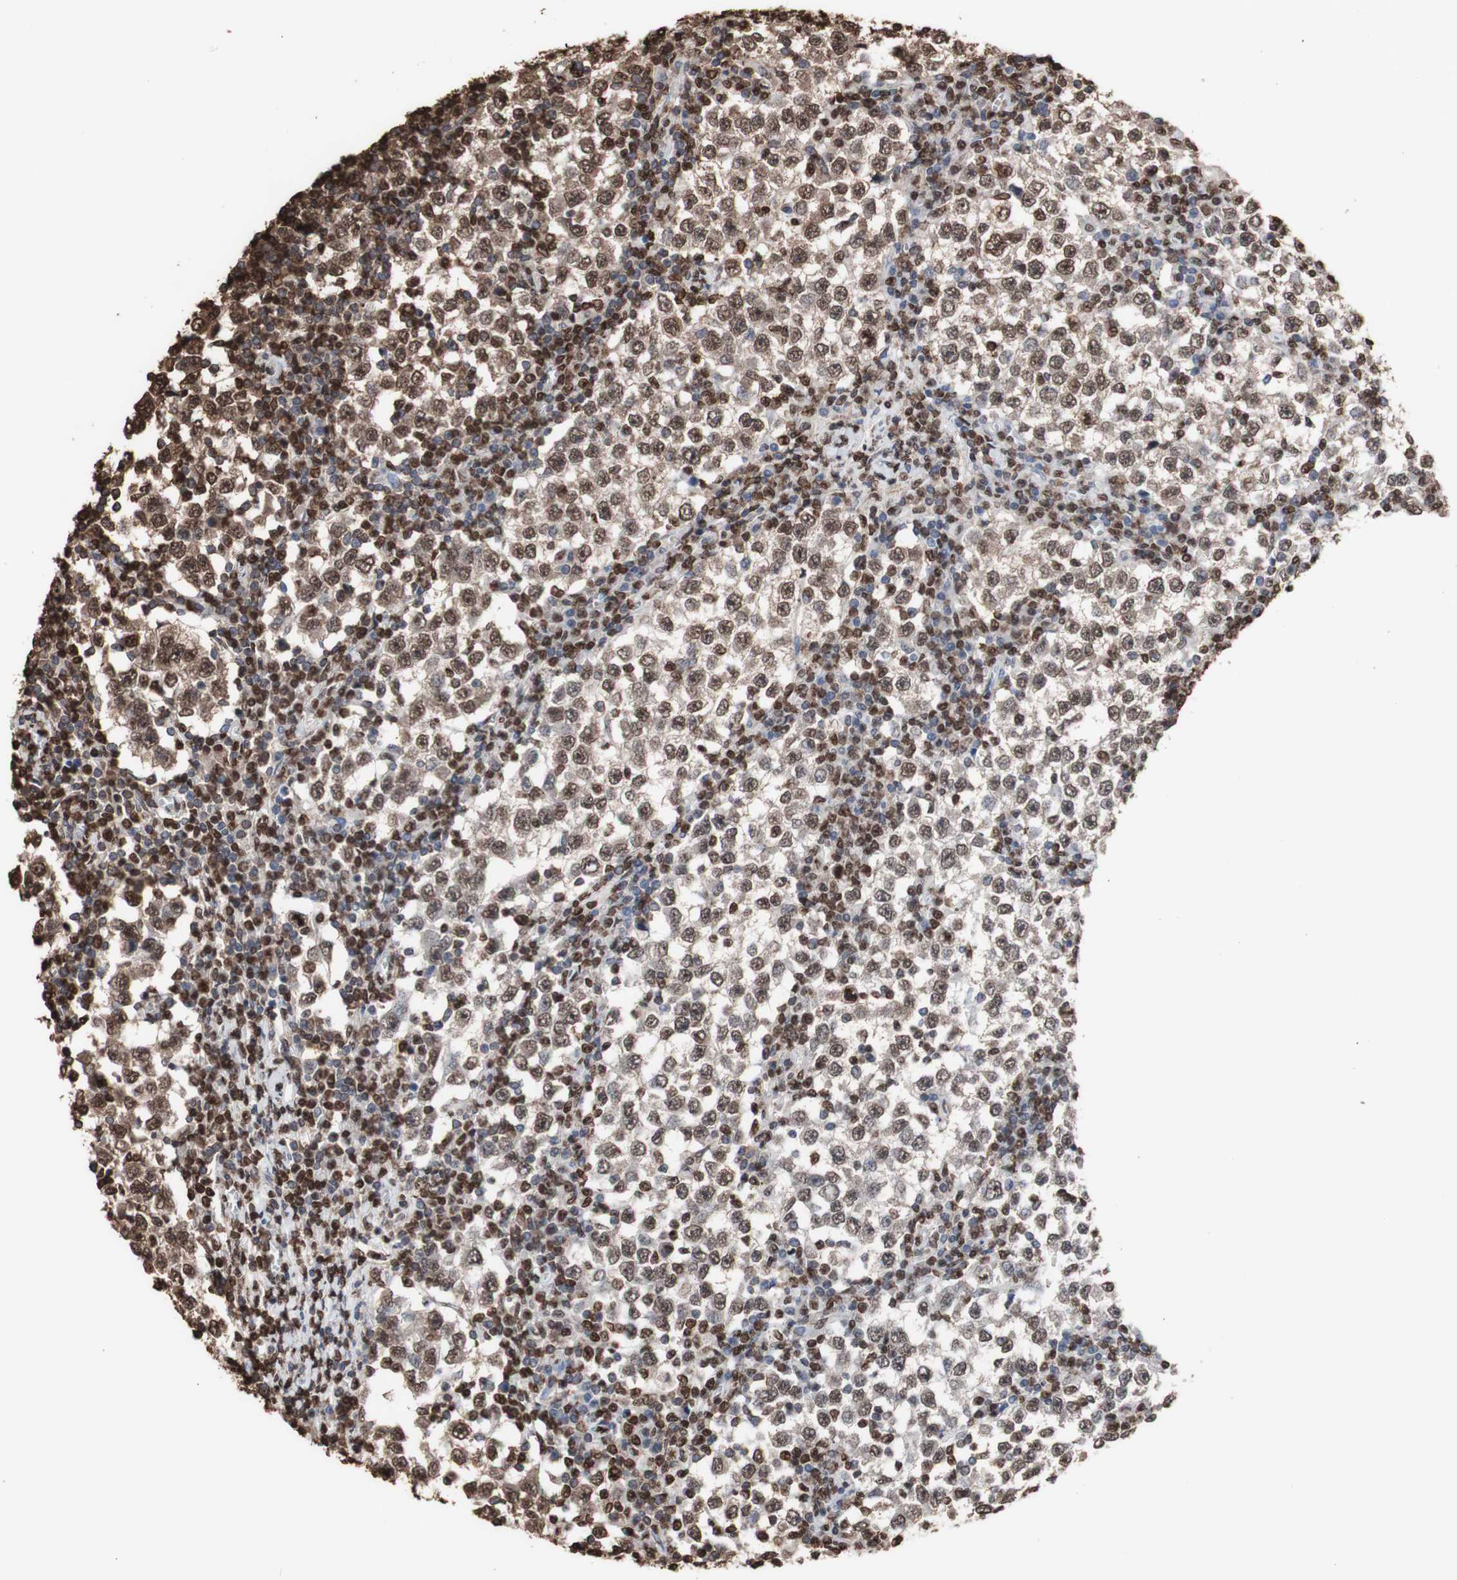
{"staining": {"intensity": "strong", "quantity": ">75%", "location": "cytoplasmic/membranous,nuclear"}, "tissue": "testis cancer", "cell_type": "Tumor cells", "image_type": "cancer", "snomed": [{"axis": "morphology", "description": "Seminoma, NOS"}, {"axis": "topography", "description": "Testis"}], "caption": "The immunohistochemical stain labels strong cytoplasmic/membranous and nuclear staining in tumor cells of seminoma (testis) tissue.", "gene": "PIDD1", "patient": {"sex": "male", "age": 65}}